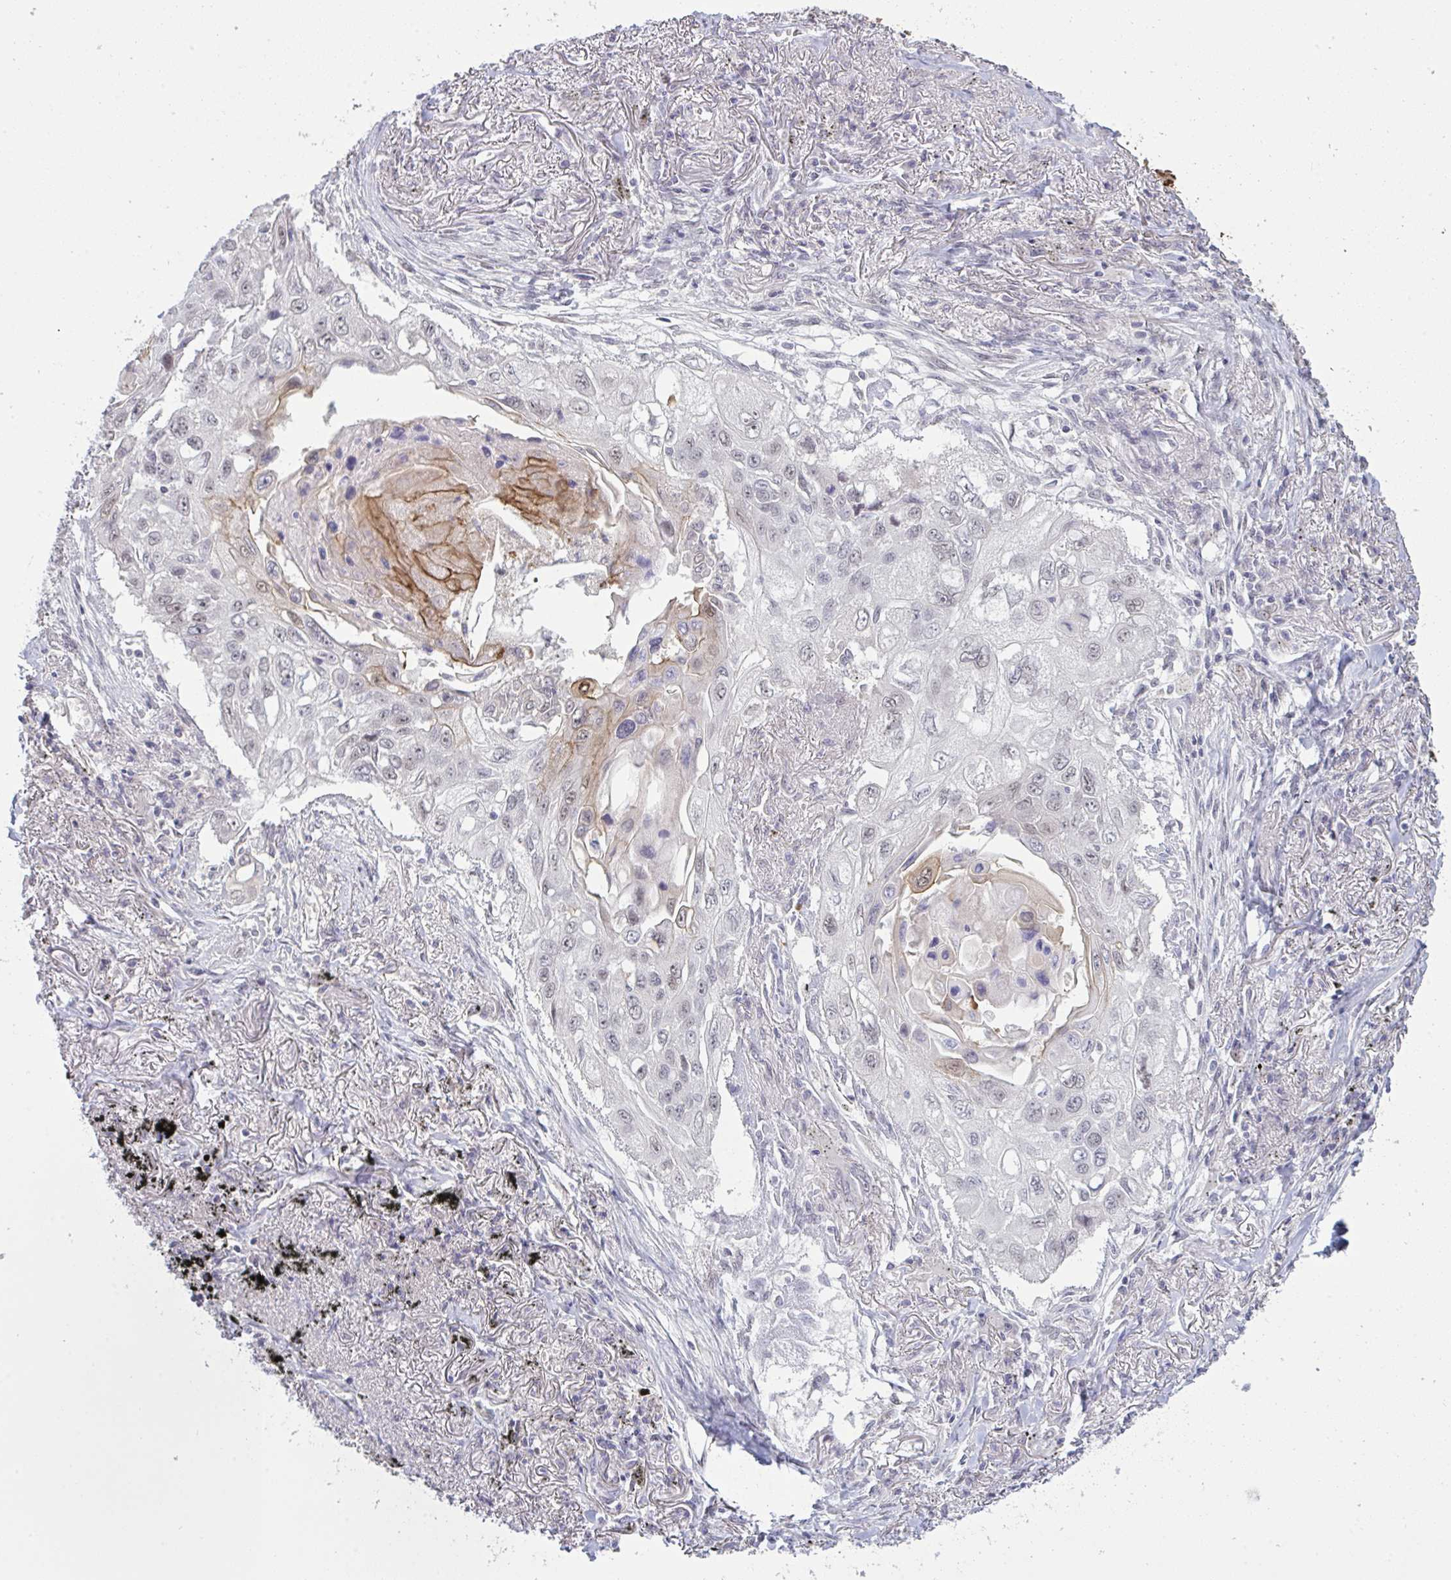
{"staining": {"intensity": "negative", "quantity": "none", "location": "none"}, "tissue": "lung cancer", "cell_type": "Tumor cells", "image_type": "cancer", "snomed": [{"axis": "morphology", "description": "Squamous cell carcinoma, NOS"}, {"axis": "topography", "description": "Lung"}], "caption": "Immunohistochemistry (IHC) micrograph of neoplastic tissue: squamous cell carcinoma (lung) stained with DAB (3,3'-diaminobenzidine) reveals no significant protein staining in tumor cells.", "gene": "ZNF784", "patient": {"sex": "male", "age": 75}}